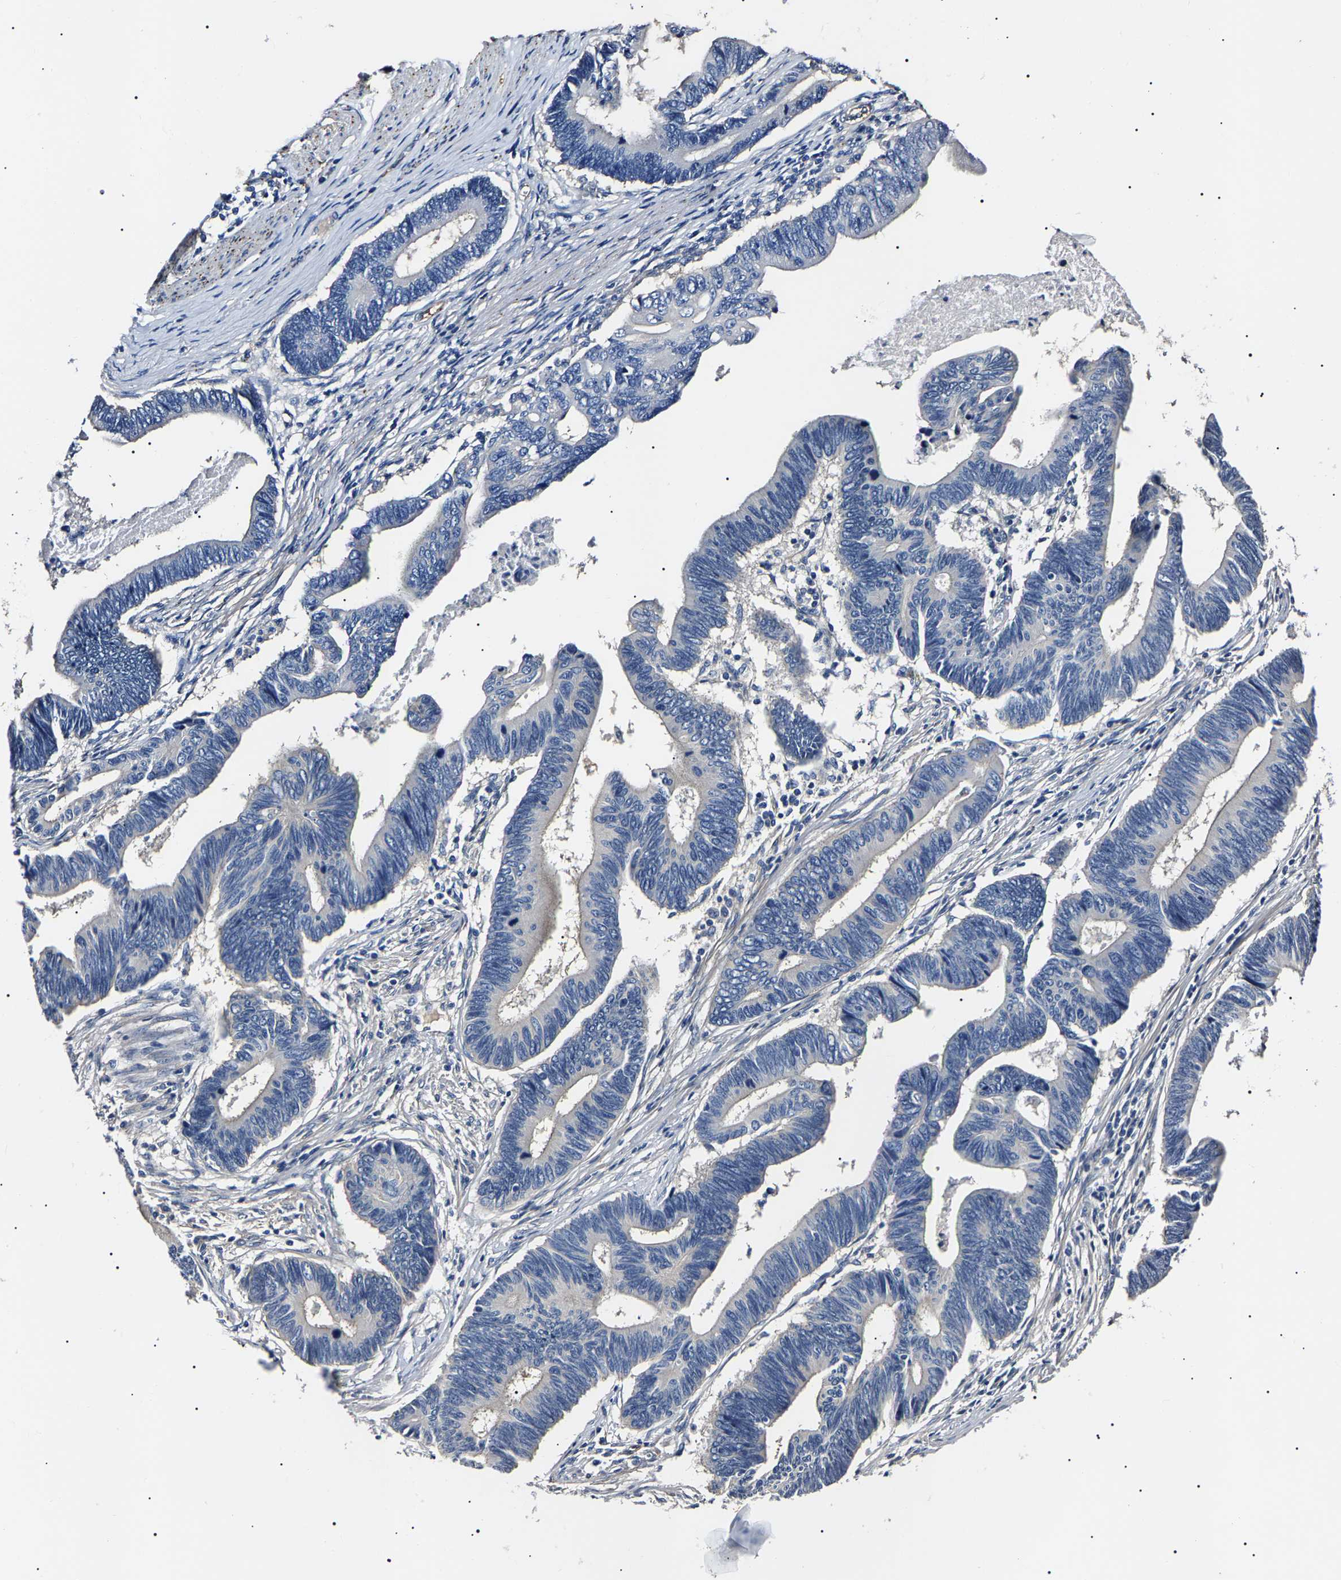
{"staining": {"intensity": "negative", "quantity": "none", "location": "none"}, "tissue": "pancreatic cancer", "cell_type": "Tumor cells", "image_type": "cancer", "snomed": [{"axis": "morphology", "description": "Adenocarcinoma, NOS"}, {"axis": "topography", "description": "Pancreas"}], "caption": "Immunohistochemistry (IHC) of adenocarcinoma (pancreatic) displays no positivity in tumor cells. Brightfield microscopy of immunohistochemistry stained with DAB (brown) and hematoxylin (blue), captured at high magnification.", "gene": "KLHL42", "patient": {"sex": "female", "age": 70}}